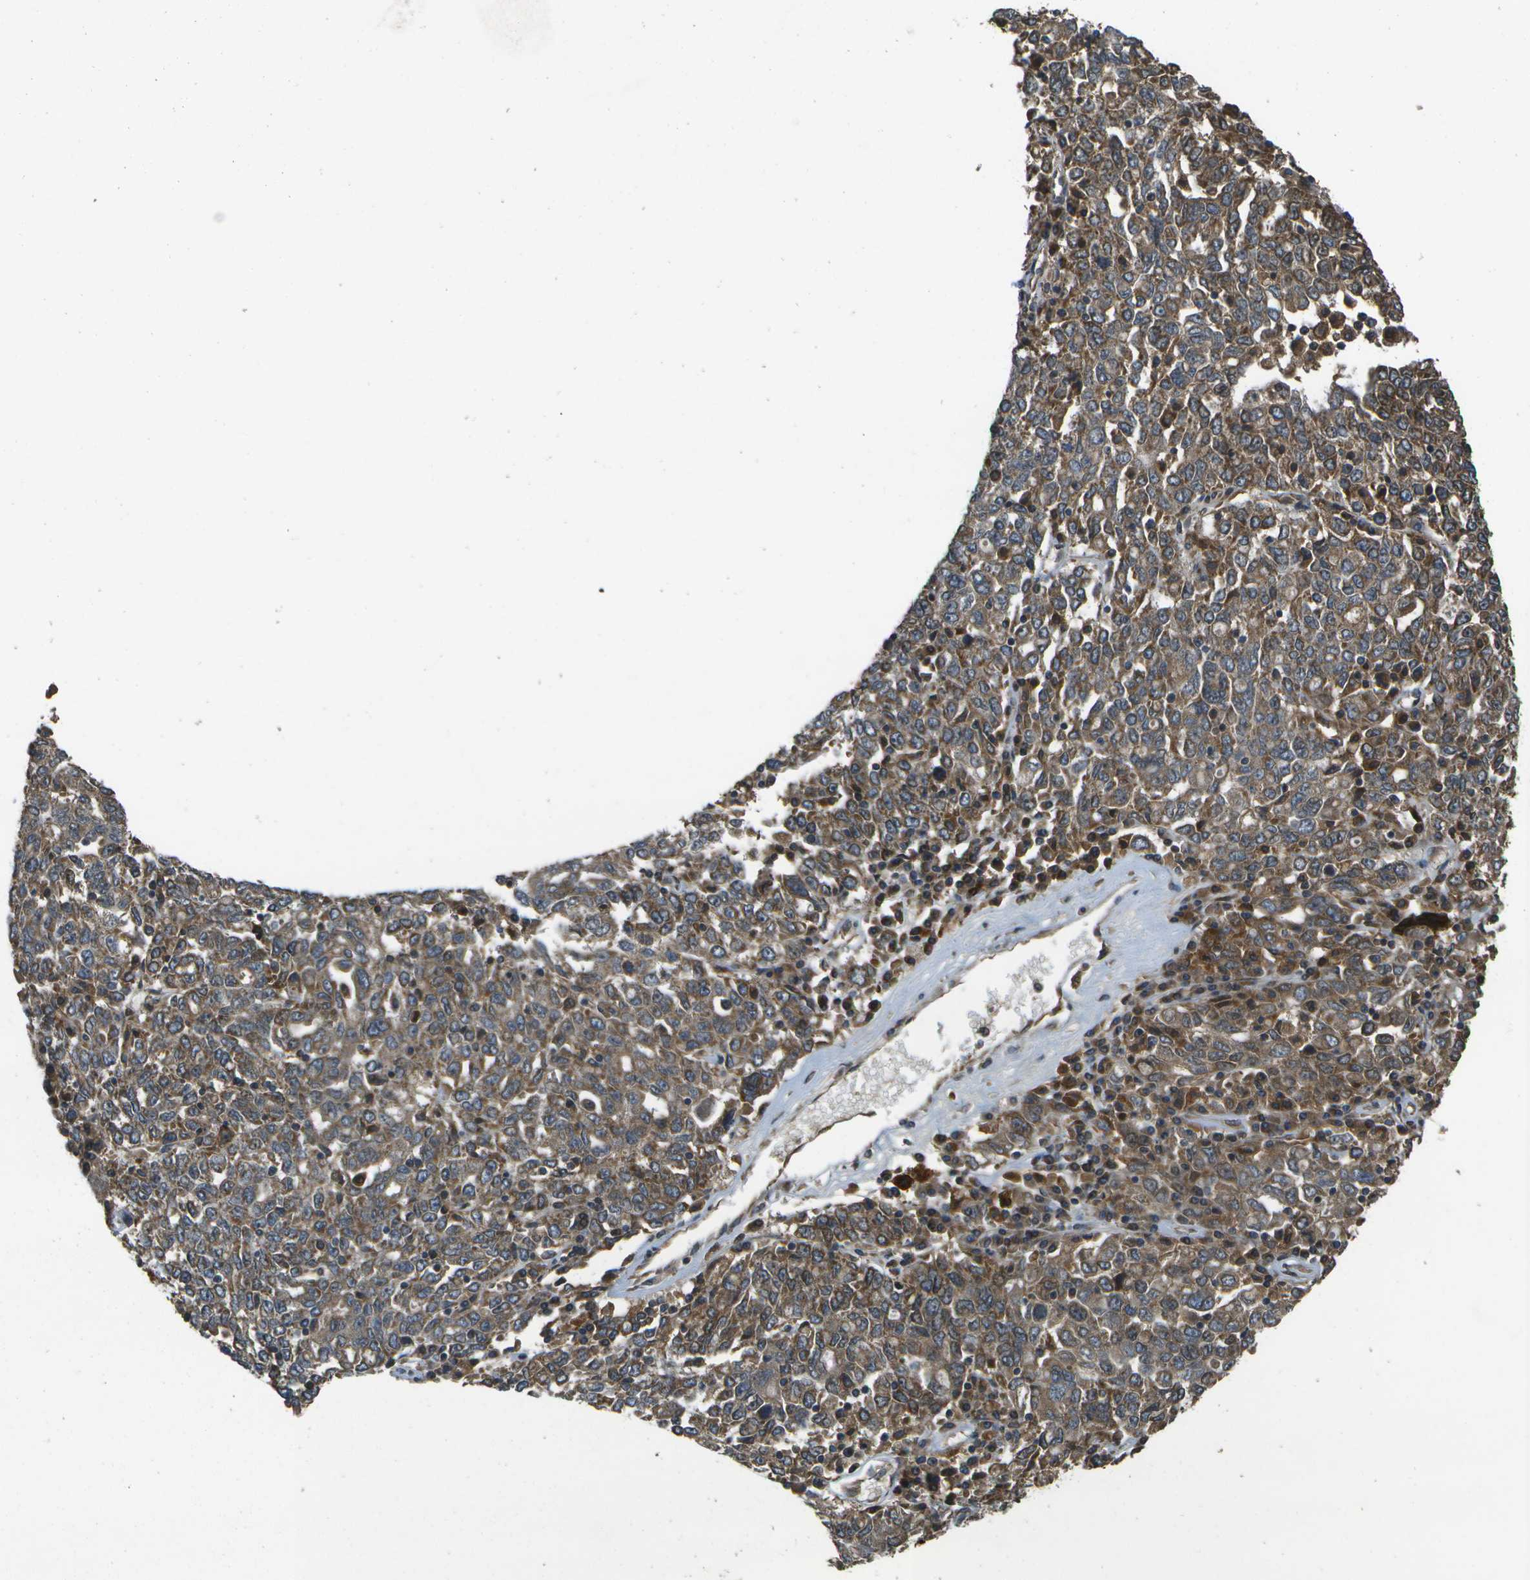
{"staining": {"intensity": "moderate", "quantity": ">75%", "location": "cytoplasmic/membranous"}, "tissue": "ovarian cancer", "cell_type": "Tumor cells", "image_type": "cancer", "snomed": [{"axis": "morphology", "description": "Carcinoma, endometroid"}, {"axis": "topography", "description": "Ovary"}], "caption": "A histopathology image of human ovarian cancer stained for a protein demonstrates moderate cytoplasmic/membranous brown staining in tumor cells.", "gene": "HFE", "patient": {"sex": "female", "age": 62}}